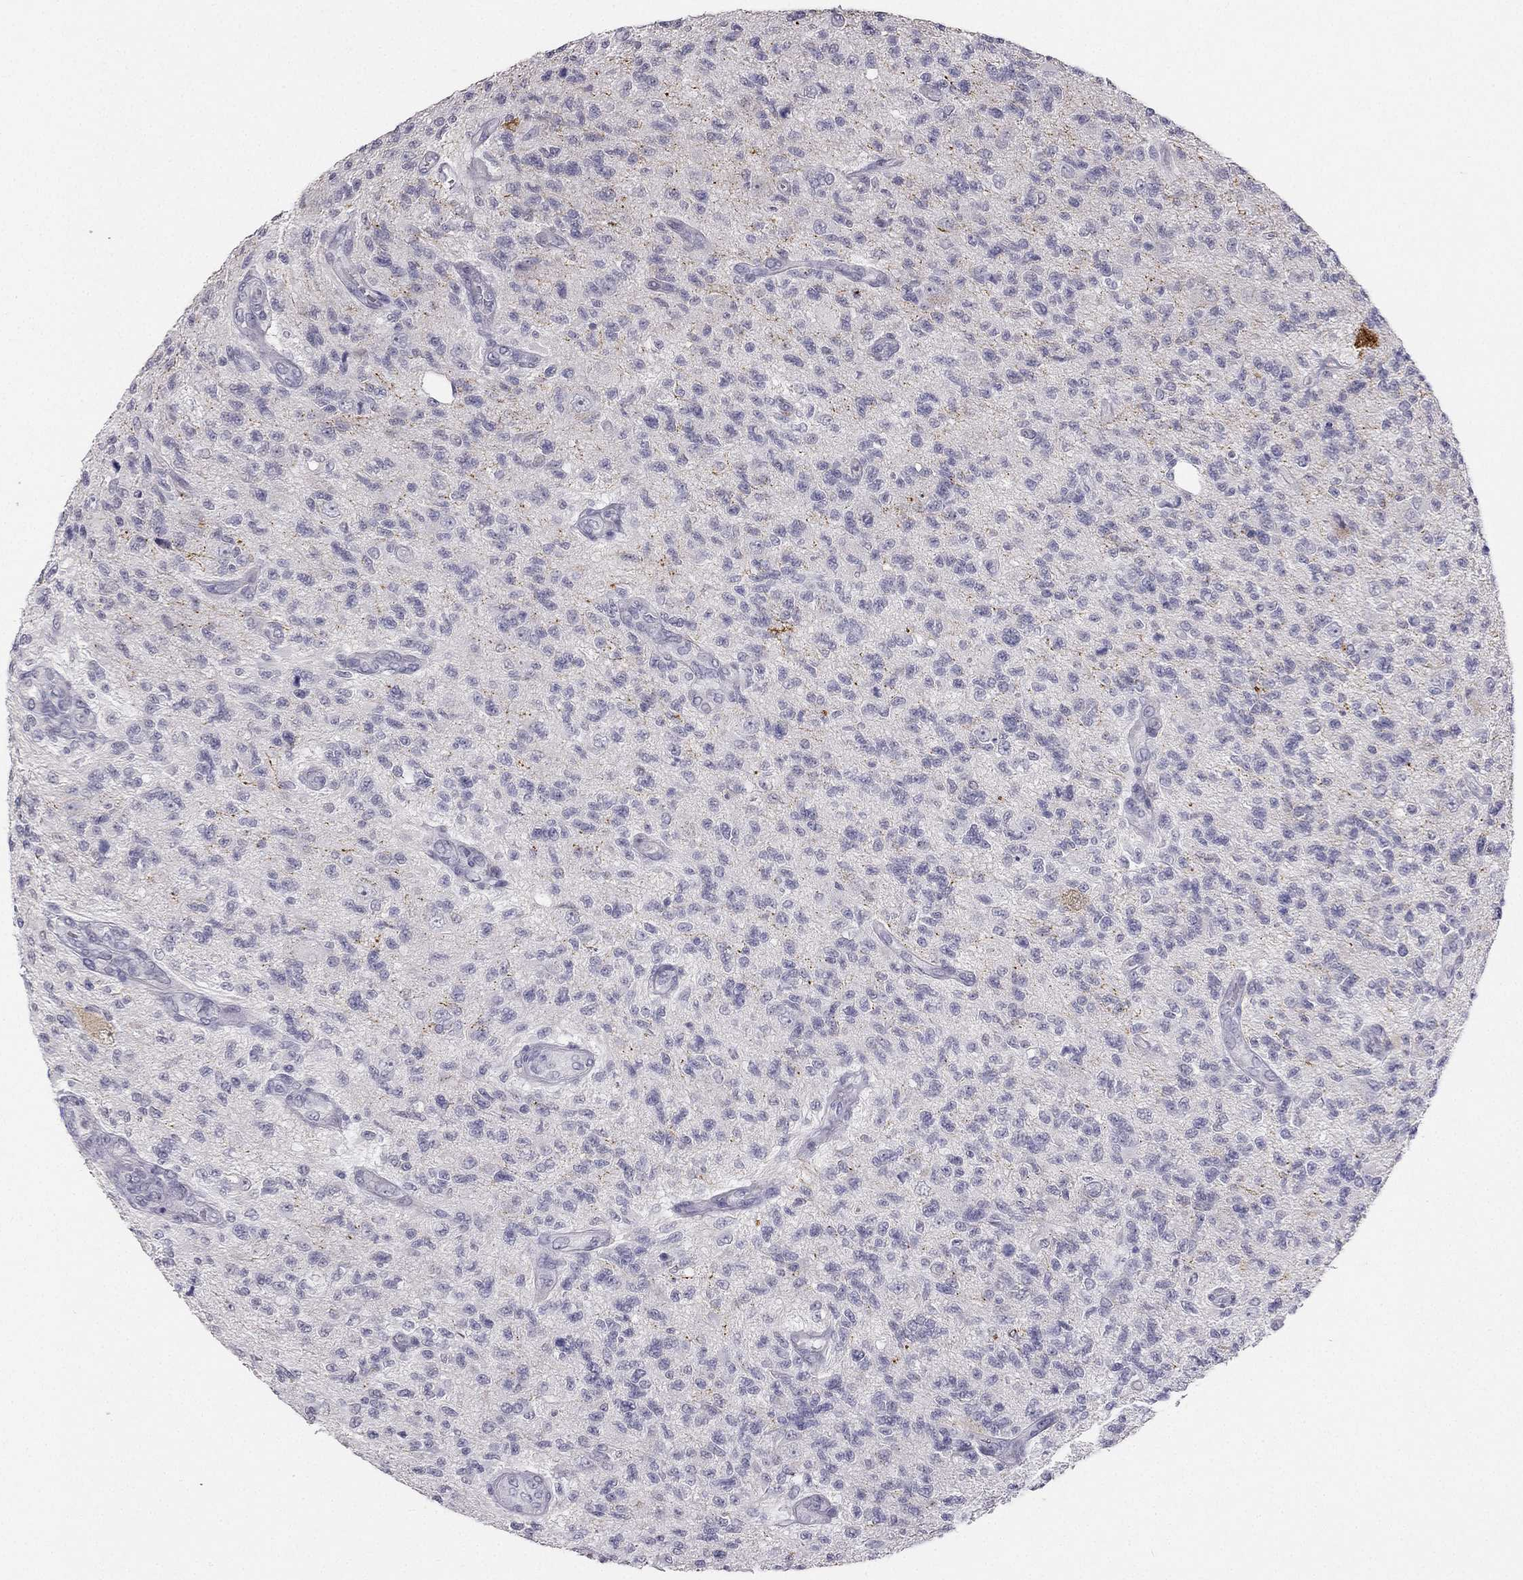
{"staining": {"intensity": "negative", "quantity": "none", "location": "none"}, "tissue": "glioma", "cell_type": "Tumor cells", "image_type": "cancer", "snomed": [{"axis": "morphology", "description": "Glioma, malignant, High grade"}, {"axis": "topography", "description": "Brain"}], "caption": "Malignant glioma (high-grade) was stained to show a protein in brown. There is no significant staining in tumor cells. (Immunohistochemistry (ihc), brightfield microscopy, high magnification).", "gene": "CALB2", "patient": {"sex": "male", "age": 56}}